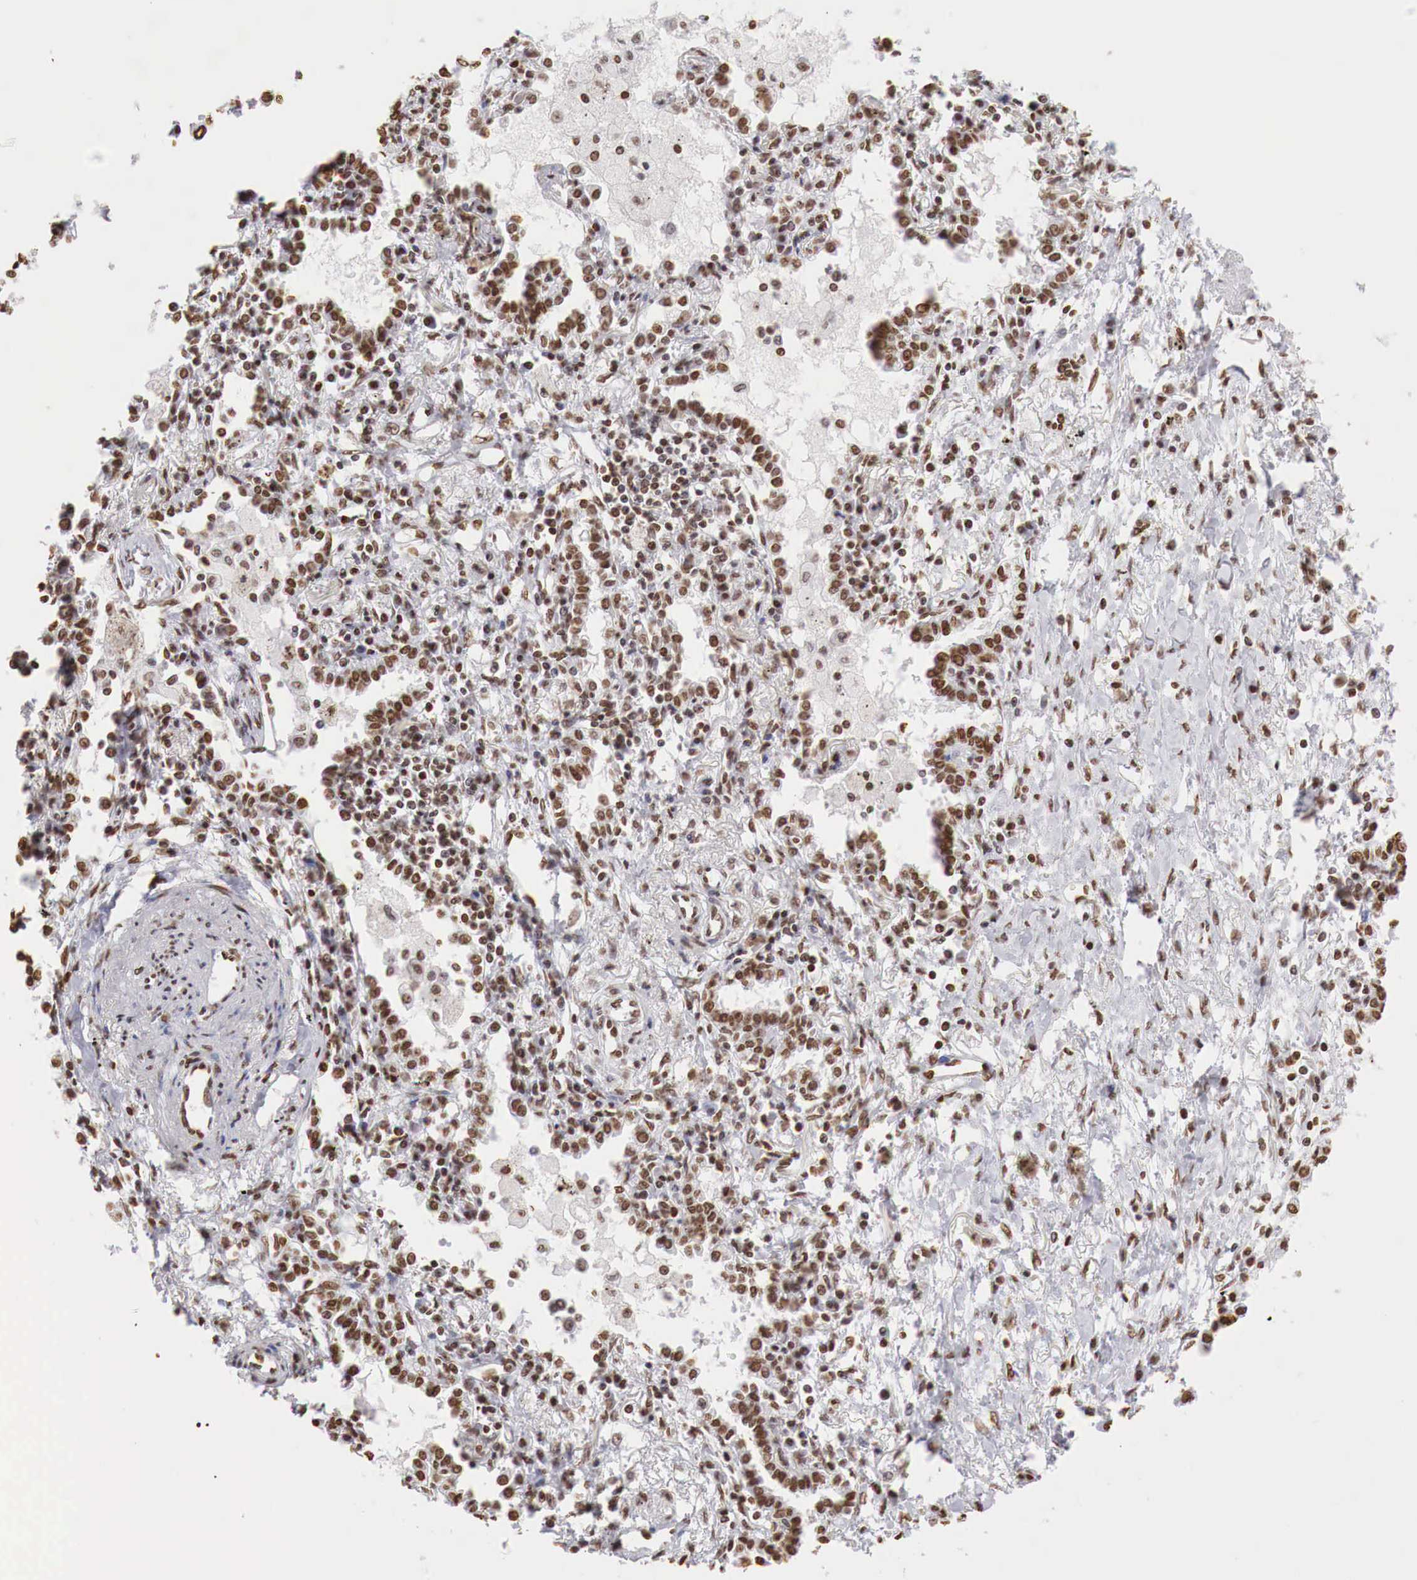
{"staining": {"intensity": "strong", "quantity": ">75%", "location": "nuclear"}, "tissue": "lung cancer", "cell_type": "Tumor cells", "image_type": "cancer", "snomed": [{"axis": "morphology", "description": "Adenocarcinoma, NOS"}, {"axis": "topography", "description": "Lung"}], "caption": "Immunohistochemical staining of lung adenocarcinoma demonstrates high levels of strong nuclear staining in approximately >75% of tumor cells.", "gene": "DKC1", "patient": {"sex": "male", "age": 60}}